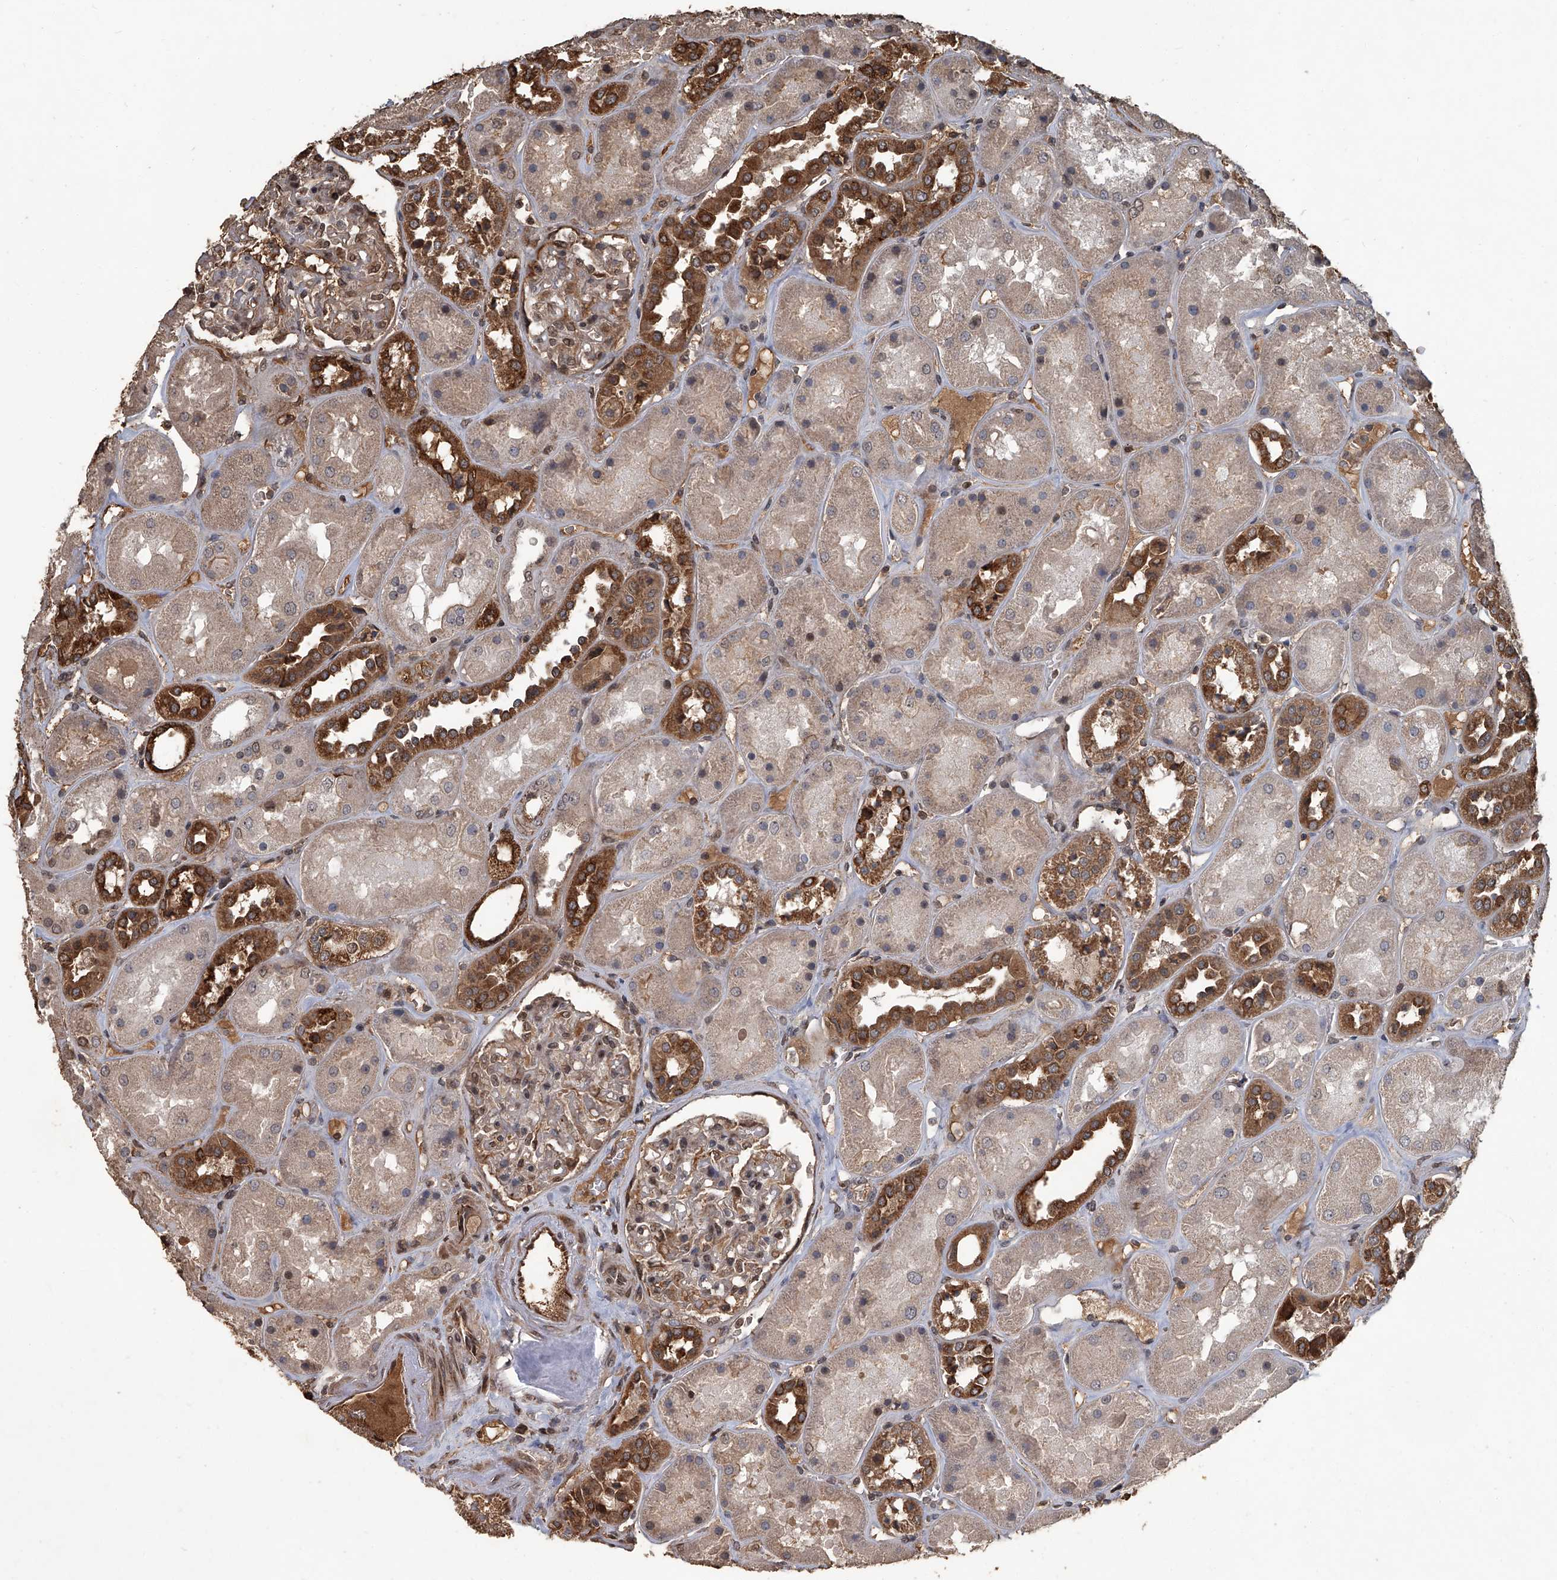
{"staining": {"intensity": "moderate", "quantity": ">75%", "location": "cytoplasmic/membranous,nuclear"}, "tissue": "kidney", "cell_type": "Cells in glomeruli", "image_type": "normal", "snomed": [{"axis": "morphology", "description": "Normal tissue, NOS"}, {"axis": "topography", "description": "Kidney"}], "caption": "This is a photomicrograph of immunohistochemistry (IHC) staining of normal kidney, which shows moderate staining in the cytoplasmic/membranous,nuclear of cells in glomeruli.", "gene": "GPR132", "patient": {"sex": "male", "age": 70}}